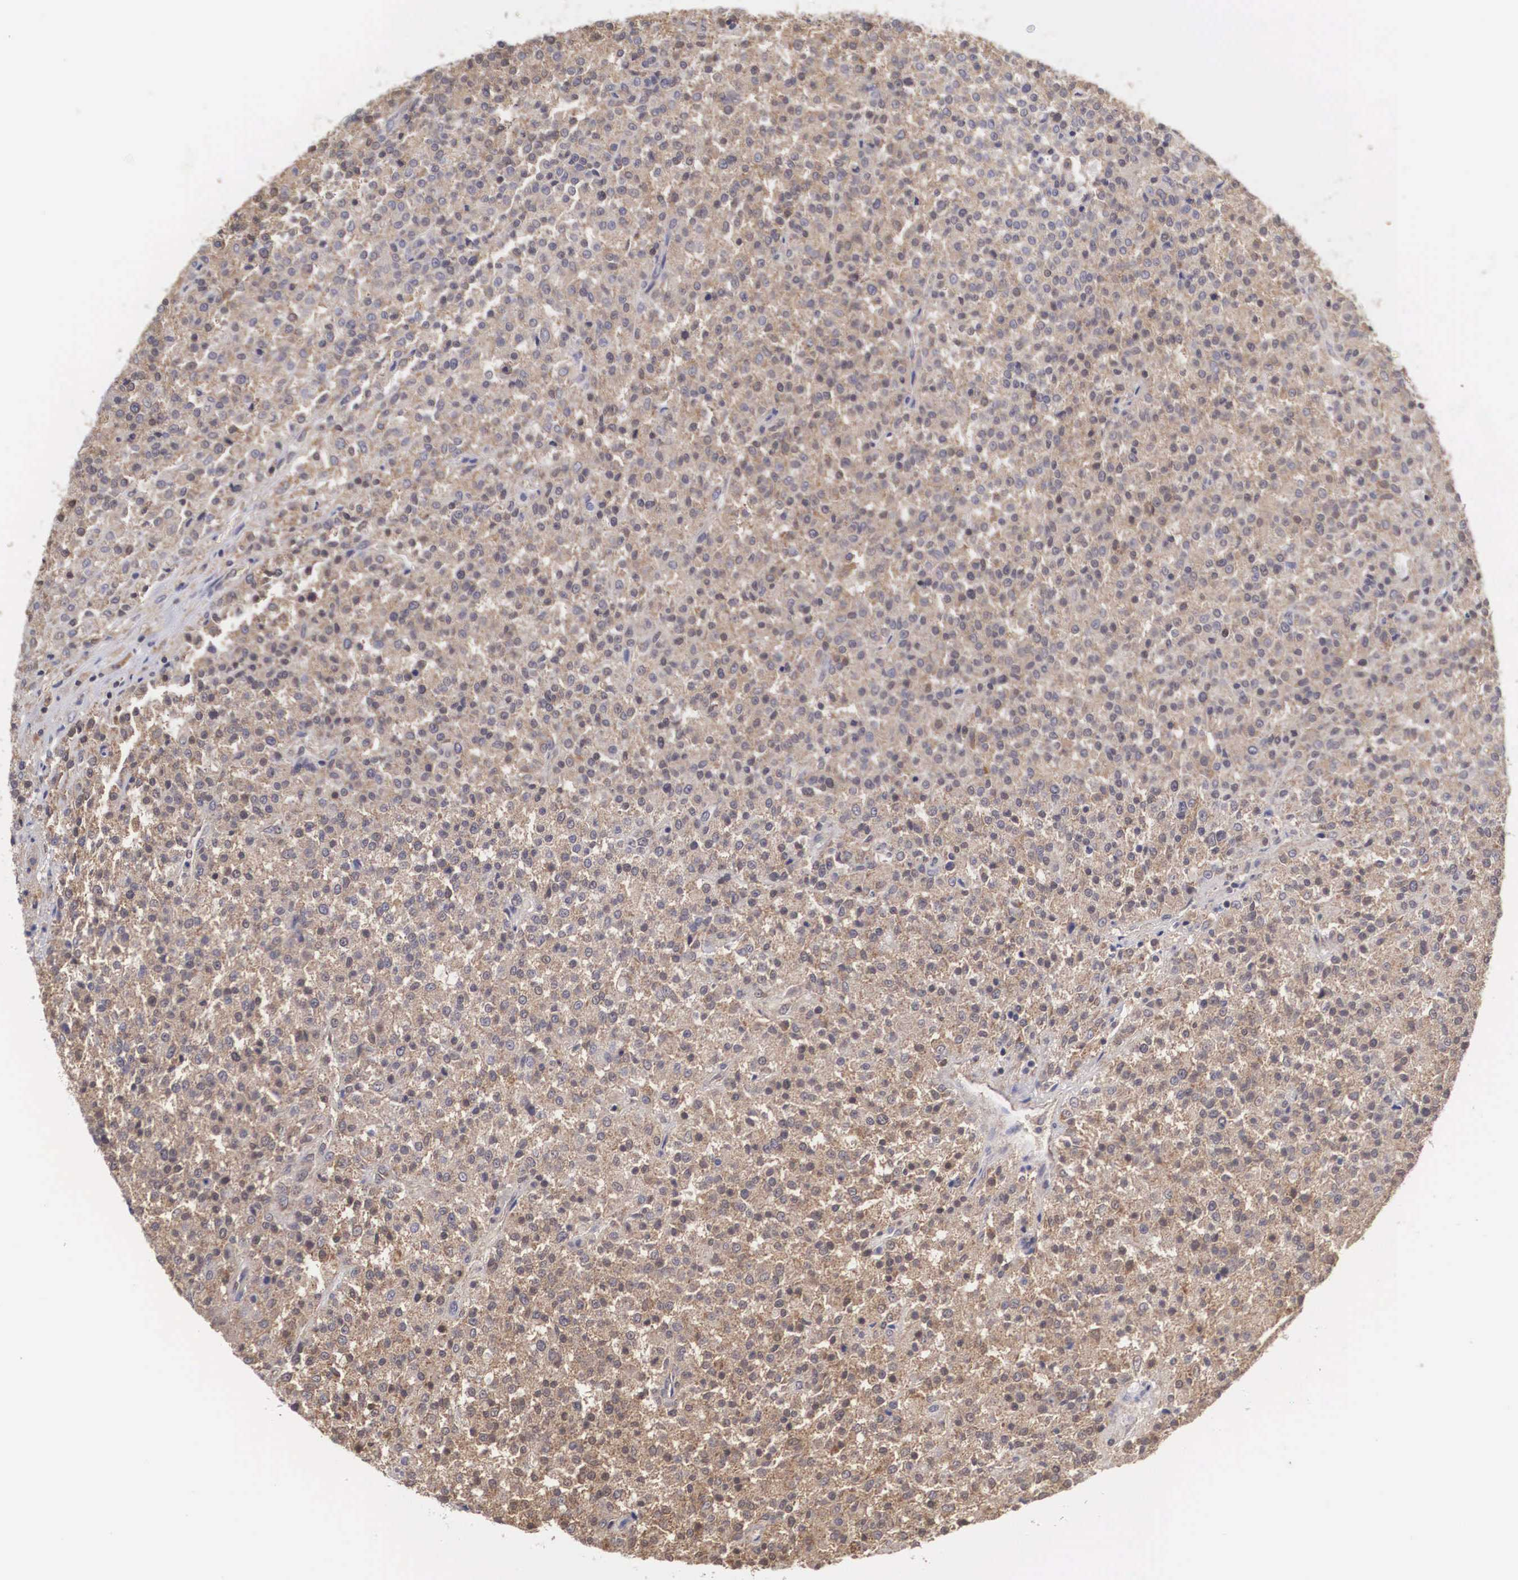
{"staining": {"intensity": "weak", "quantity": ">75%", "location": "cytoplasmic/membranous"}, "tissue": "testis cancer", "cell_type": "Tumor cells", "image_type": "cancer", "snomed": [{"axis": "morphology", "description": "Seminoma, NOS"}, {"axis": "topography", "description": "Testis"}], "caption": "Tumor cells reveal low levels of weak cytoplasmic/membranous staining in about >75% of cells in human testis cancer.", "gene": "DHRS1", "patient": {"sex": "male", "age": 59}}